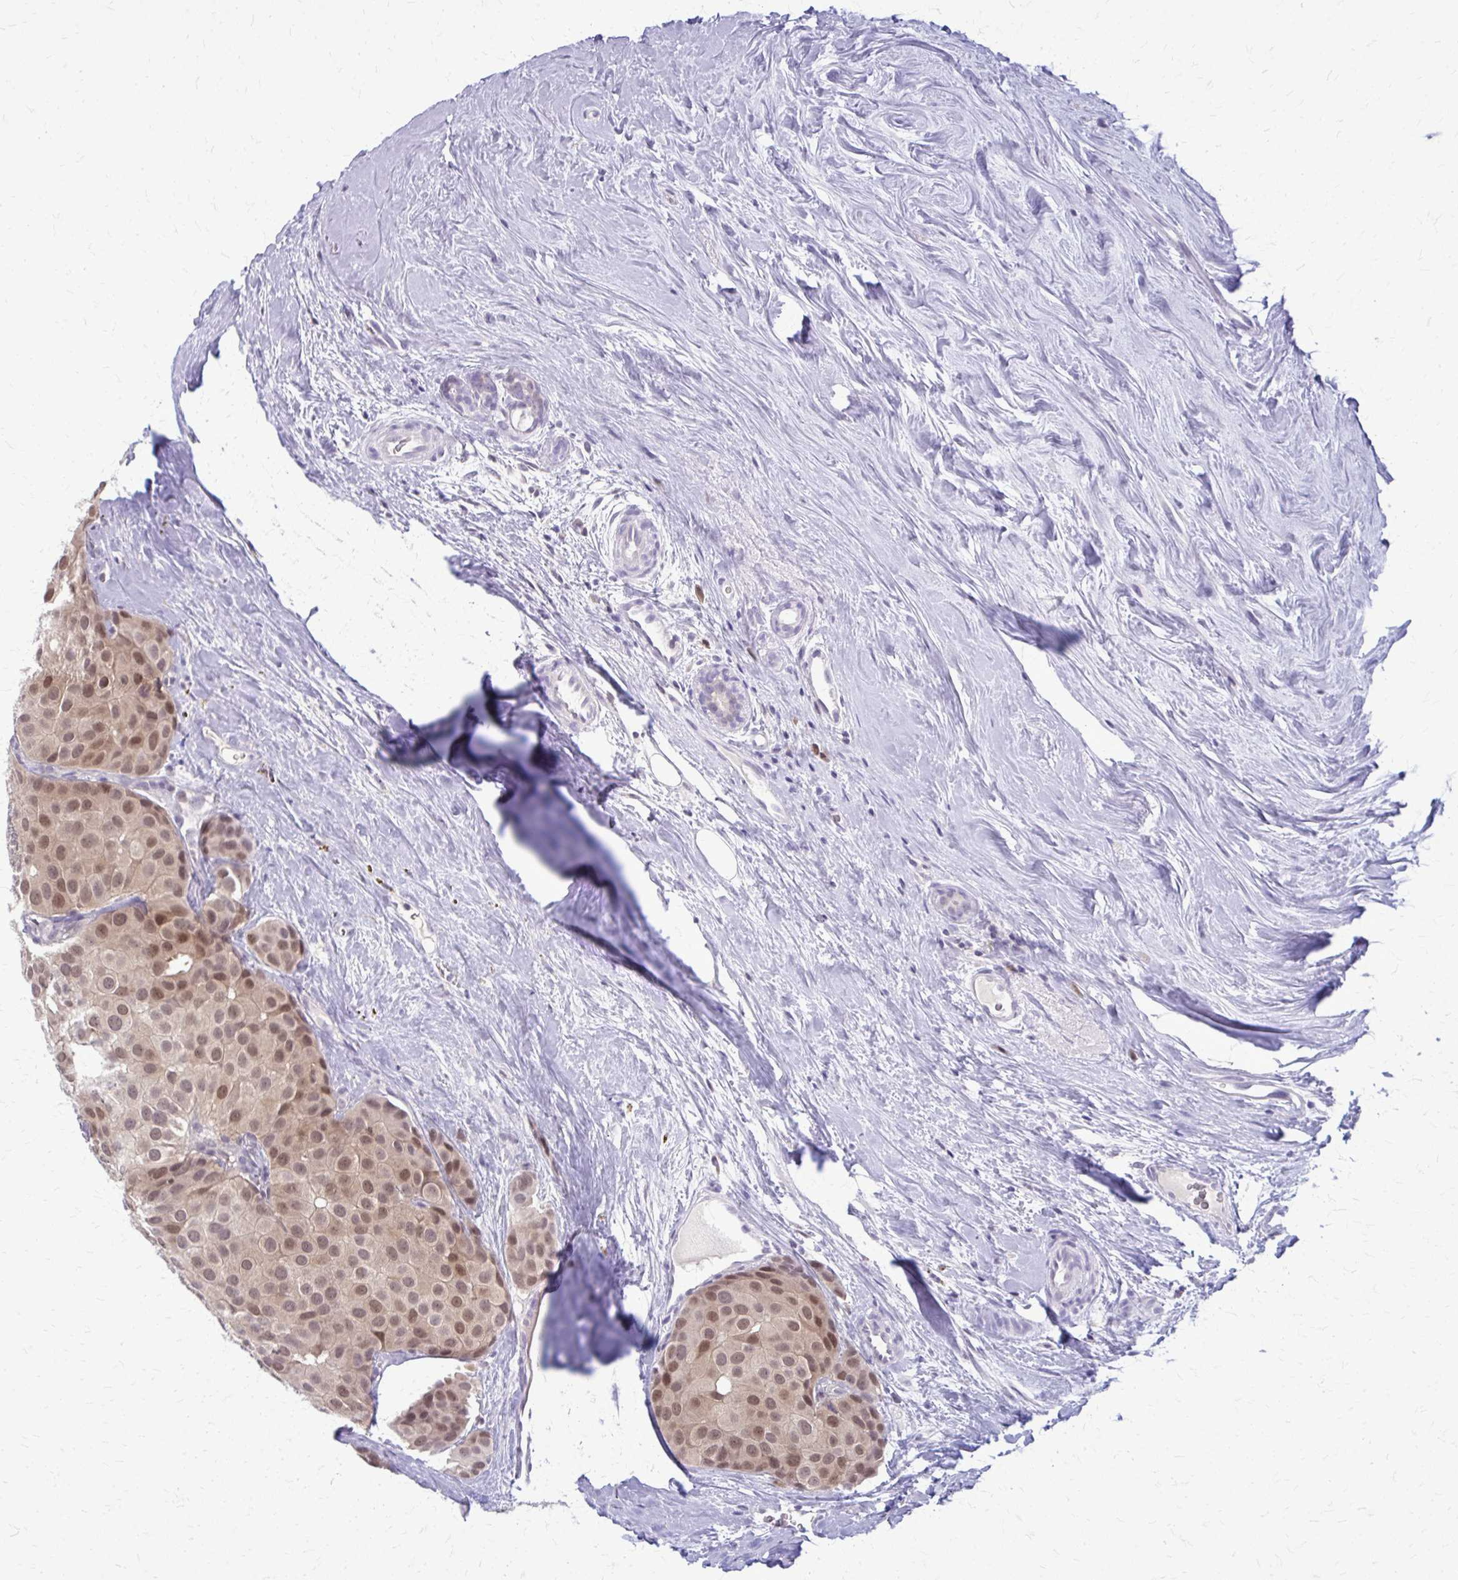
{"staining": {"intensity": "moderate", "quantity": ">75%", "location": "nuclear"}, "tissue": "breast cancer", "cell_type": "Tumor cells", "image_type": "cancer", "snomed": [{"axis": "morphology", "description": "Duct carcinoma"}, {"axis": "topography", "description": "Breast"}], "caption": "Moderate nuclear positivity is seen in about >75% of tumor cells in breast cancer. (IHC, brightfield microscopy, high magnification).", "gene": "GLRX", "patient": {"sex": "female", "age": 70}}